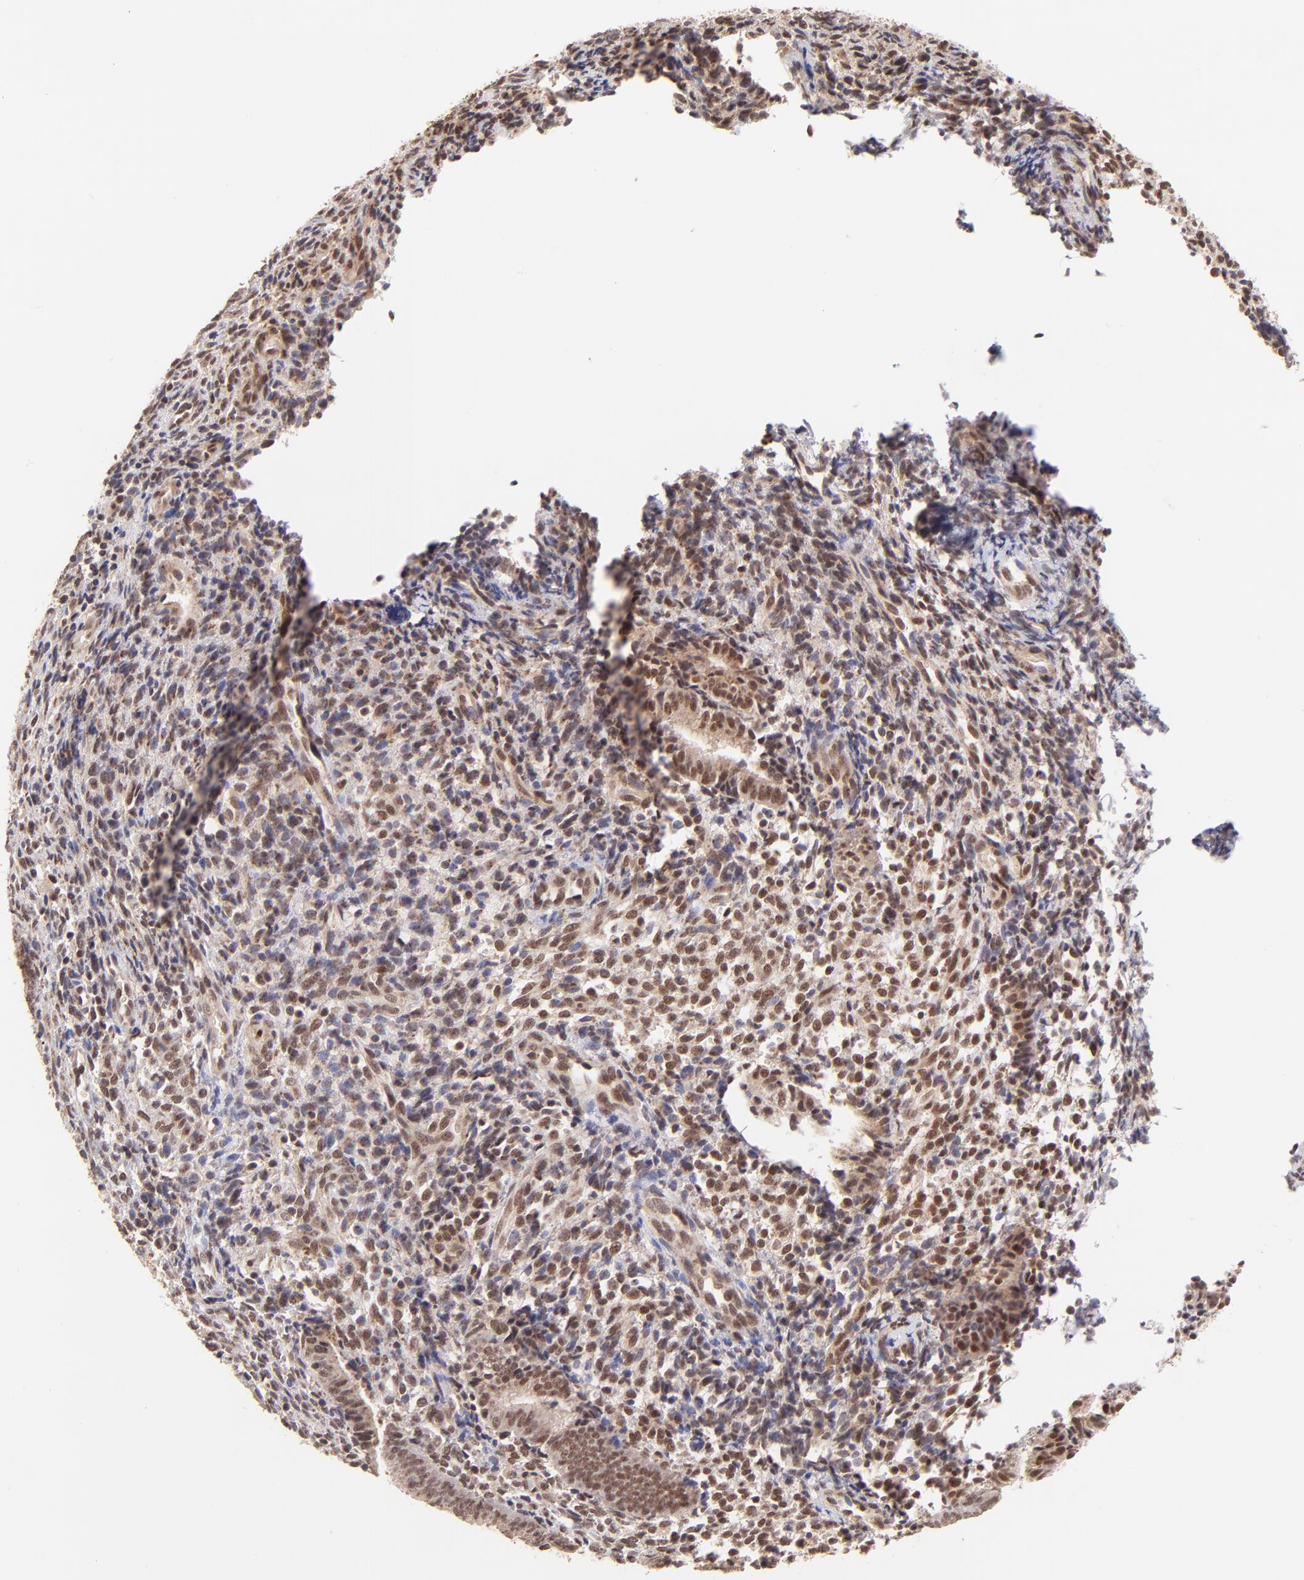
{"staining": {"intensity": "weak", "quantity": "25%-75%", "location": "nuclear"}, "tissue": "endometrium", "cell_type": "Cells in endometrial stroma", "image_type": "normal", "snomed": [{"axis": "morphology", "description": "Normal tissue, NOS"}, {"axis": "topography", "description": "Uterus"}, {"axis": "topography", "description": "Endometrium"}], "caption": "Protein expression by immunohistochemistry (IHC) shows weak nuclear staining in about 25%-75% of cells in endometrial stroma in normal endometrium.", "gene": "MED12", "patient": {"sex": "female", "age": 33}}